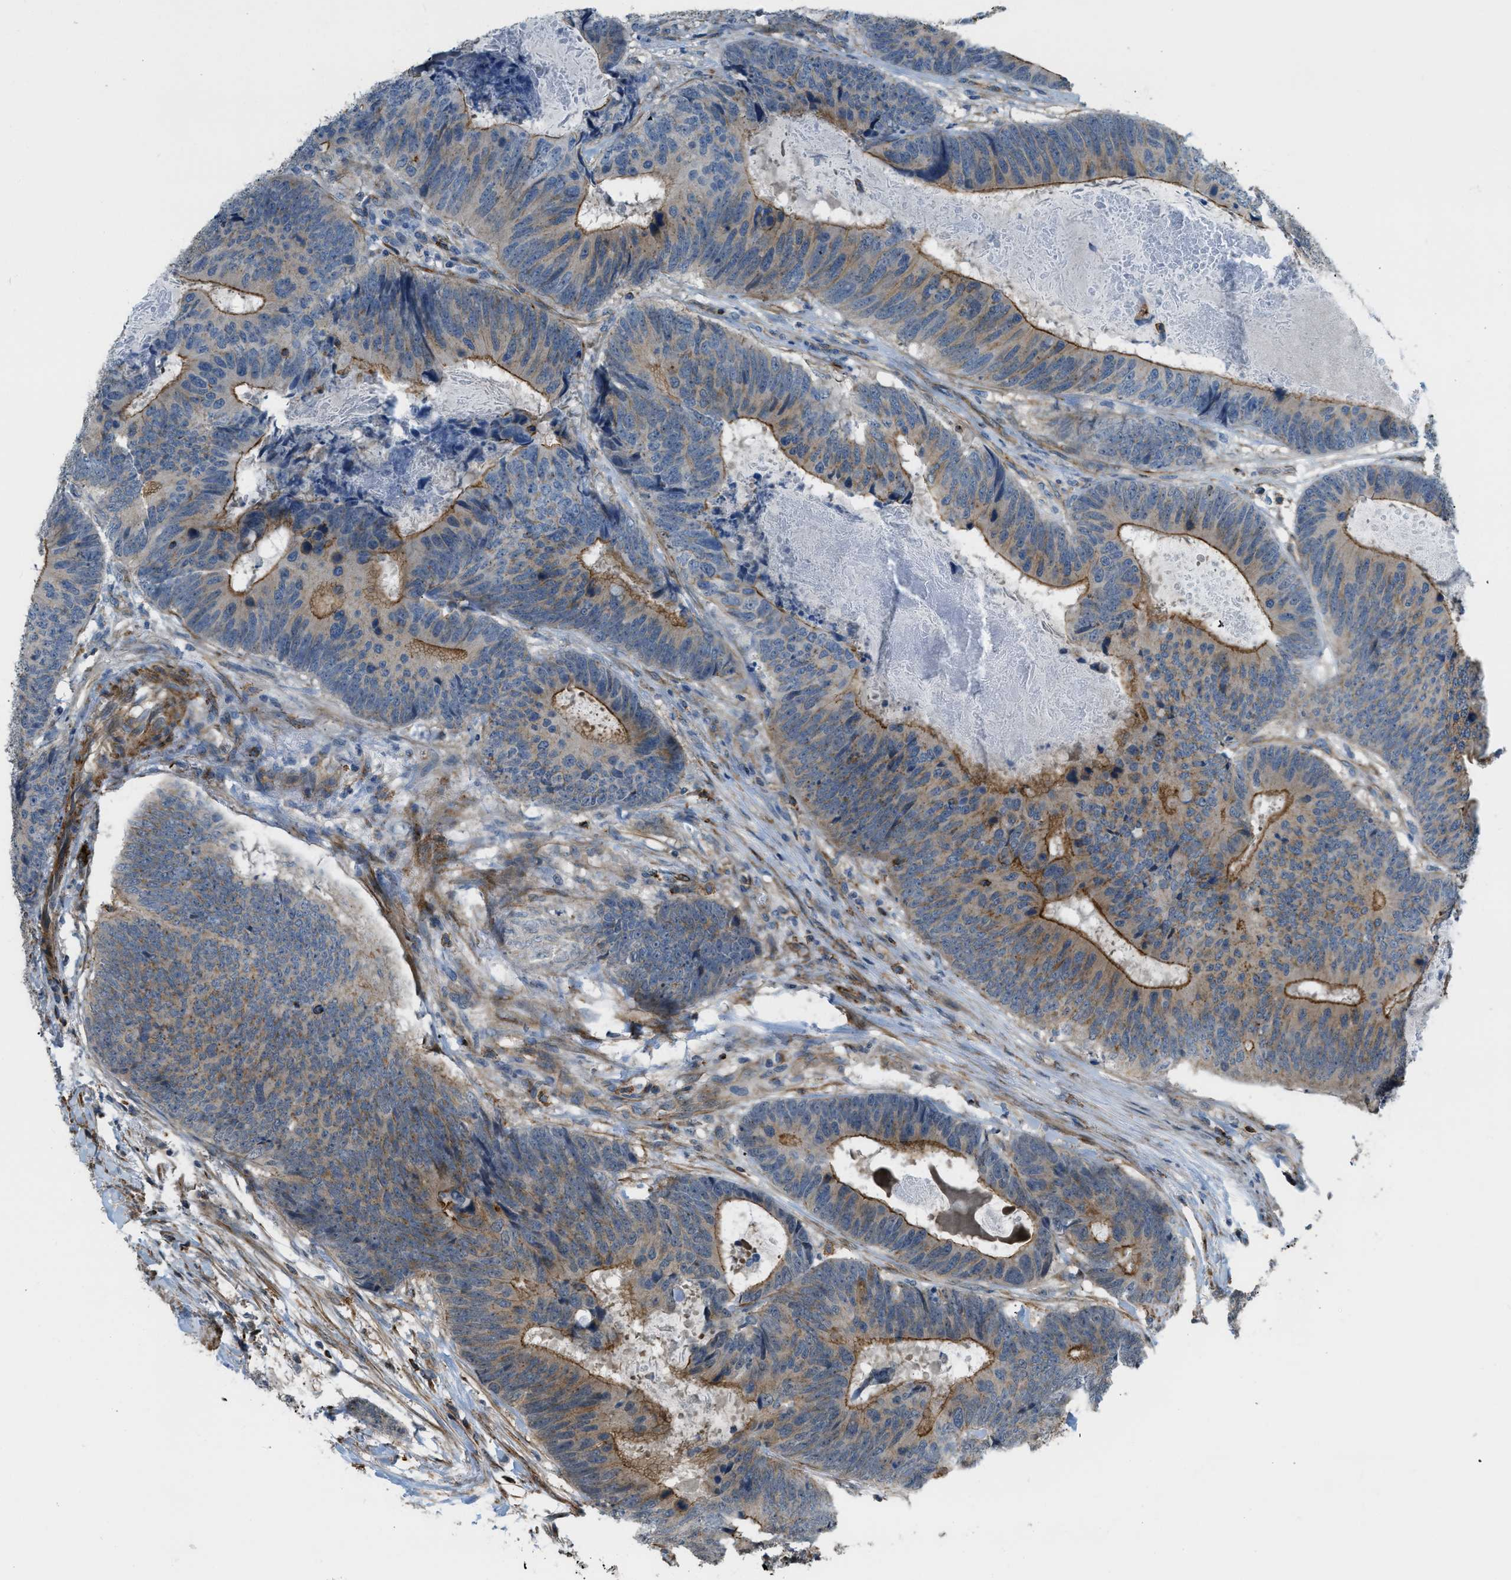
{"staining": {"intensity": "moderate", "quantity": ">75%", "location": "cytoplasmic/membranous"}, "tissue": "colorectal cancer", "cell_type": "Tumor cells", "image_type": "cancer", "snomed": [{"axis": "morphology", "description": "Adenocarcinoma, NOS"}, {"axis": "topography", "description": "Colon"}], "caption": "Immunohistochemistry (IHC) of human adenocarcinoma (colorectal) exhibits medium levels of moderate cytoplasmic/membranous expression in about >75% of tumor cells. (Stains: DAB (3,3'-diaminobenzidine) in brown, nuclei in blue, Microscopy: brightfield microscopy at high magnification).", "gene": "KIAA1671", "patient": {"sex": "male", "age": 56}}